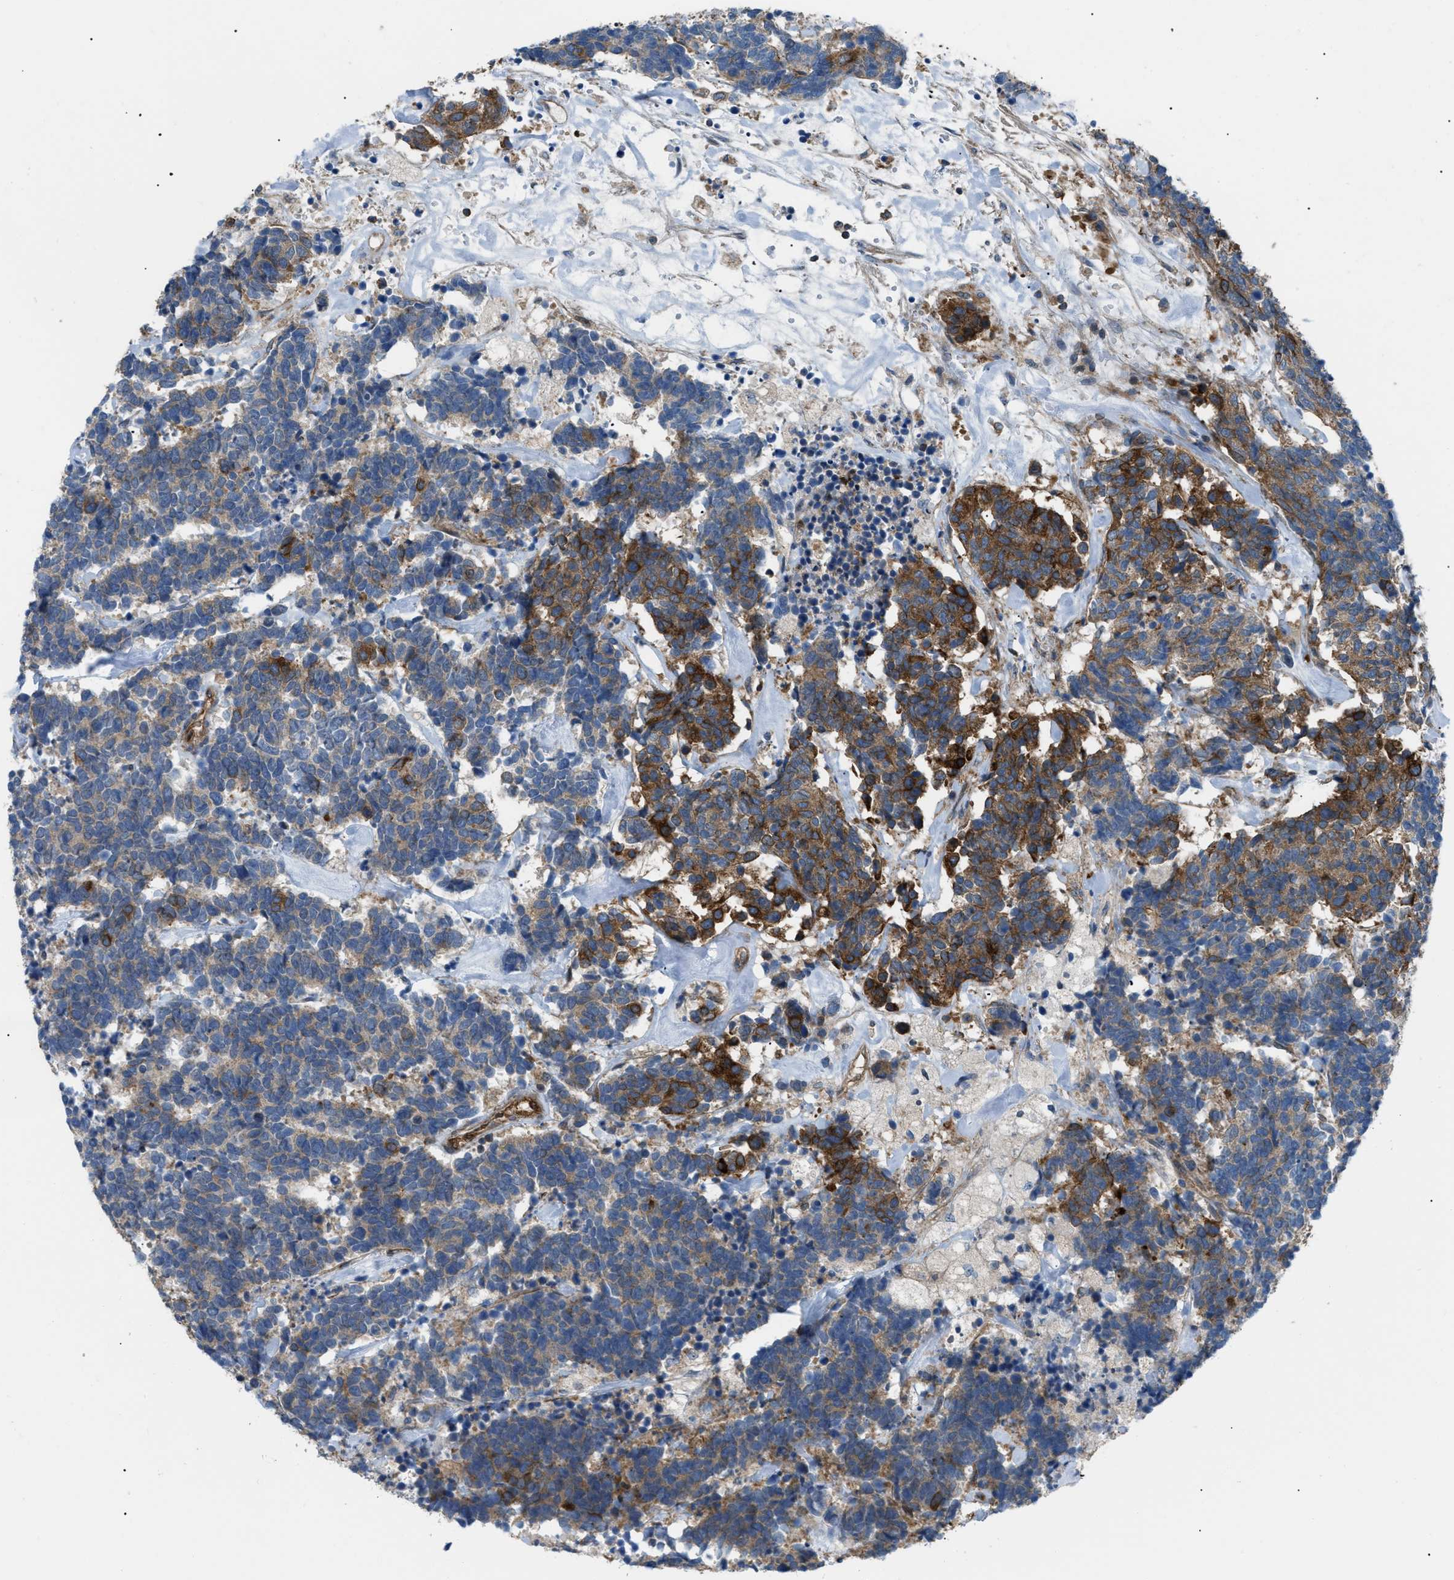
{"staining": {"intensity": "moderate", "quantity": "25%-75%", "location": "cytoplasmic/membranous"}, "tissue": "carcinoid", "cell_type": "Tumor cells", "image_type": "cancer", "snomed": [{"axis": "morphology", "description": "Carcinoma, NOS"}, {"axis": "morphology", "description": "Carcinoid, malignant, NOS"}, {"axis": "topography", "description": "Urinary bladder"}], "caption": "Human carcinoid stained with a brown dye reveals moderate cytoplasmic/membranous positive expression in approximately 25%-75% of tumor cells.", "gene": "ATP2A3", "patient": {"sex": "male", "age": 57}}